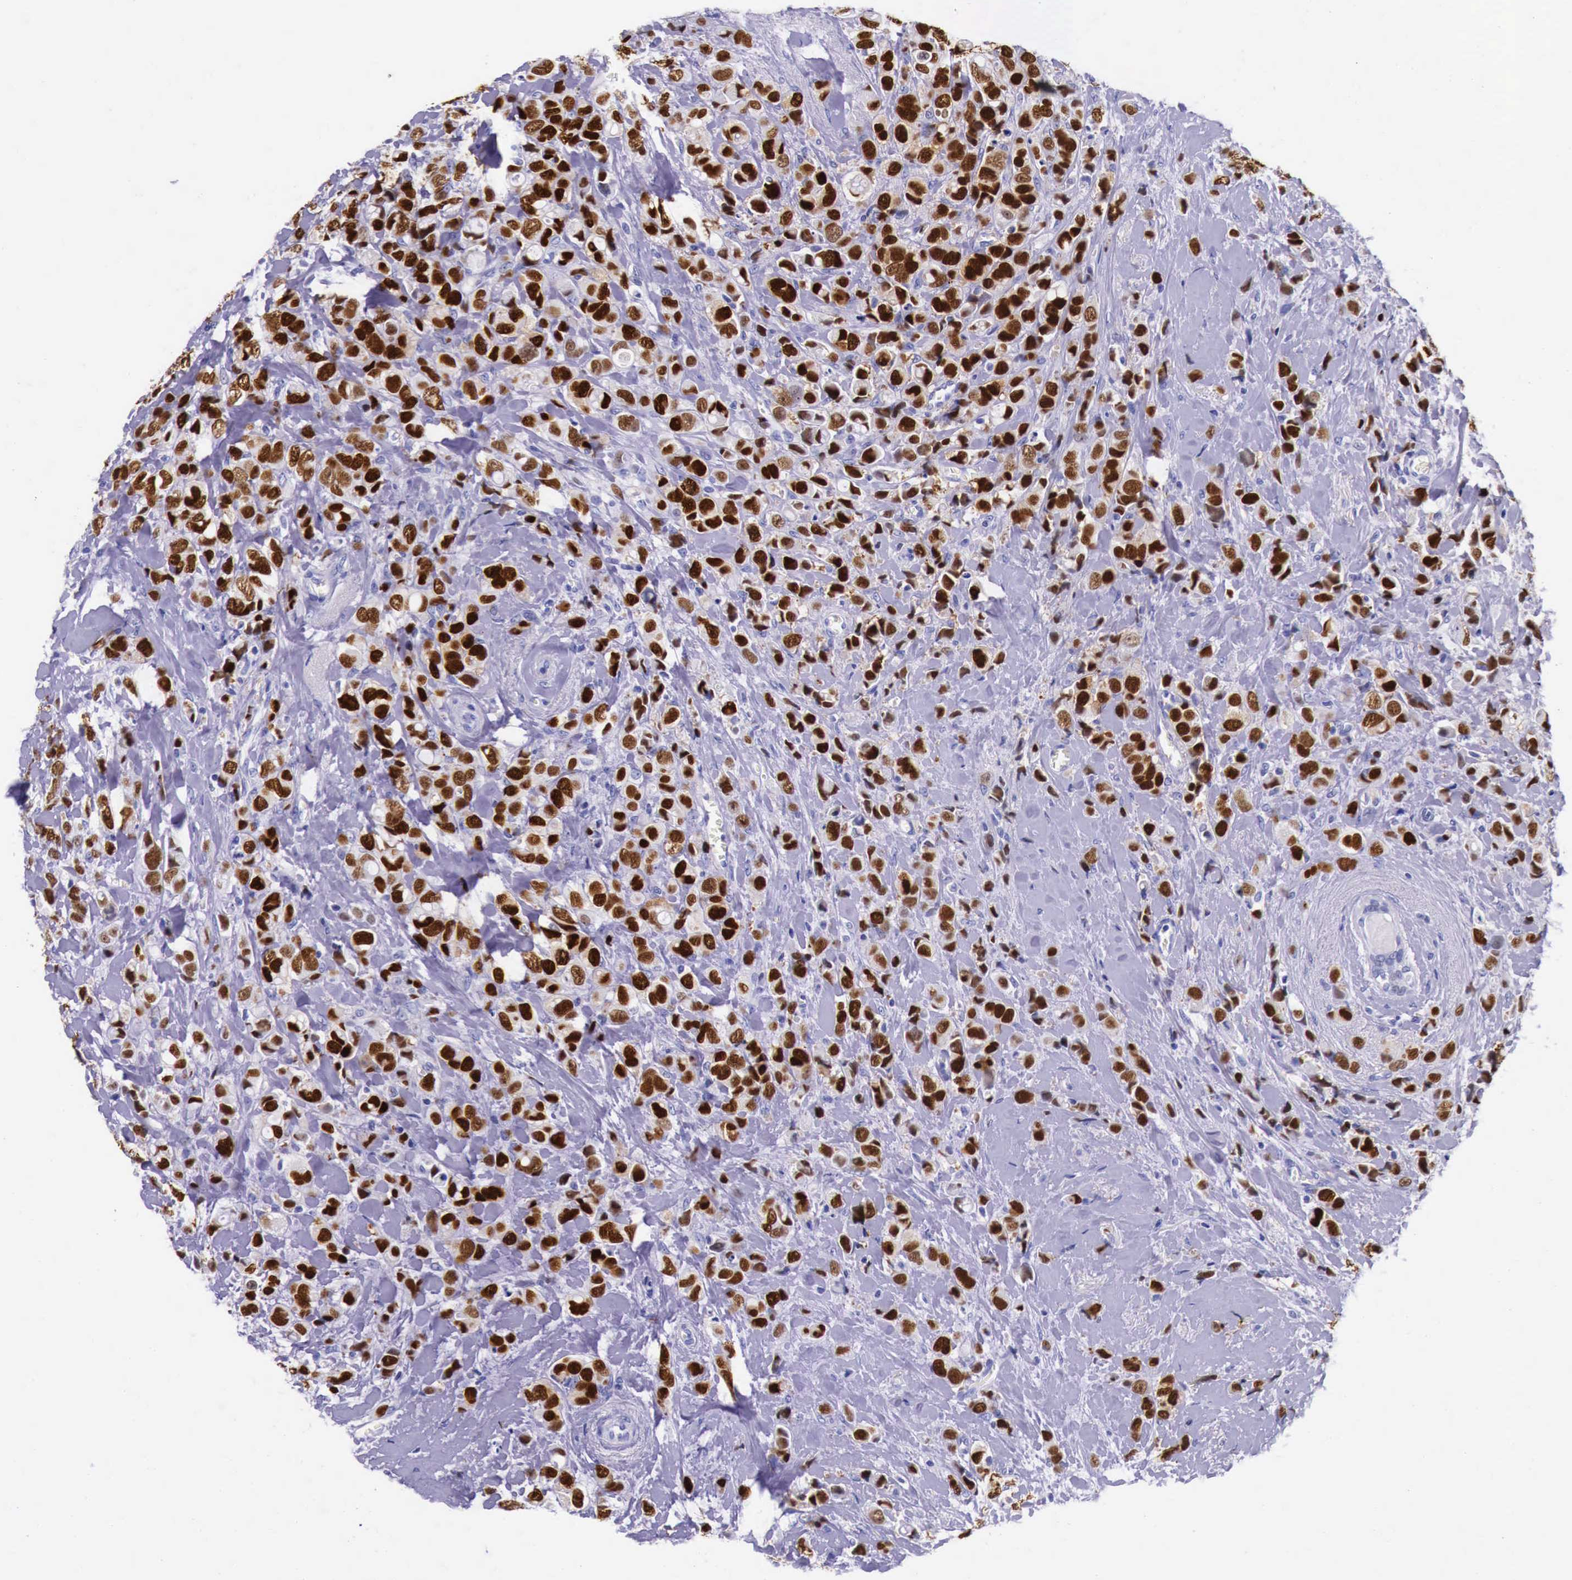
{"staining": {"intensity": "strong", "quantity": ">75%", "location": "nuclear"}, "tissue": "breast cancer", "cell_type": "Tumor cells", "image_type": "cancer", "snomed": [{"axis": "morphology", "description": "Lobular carcinoma"}, {"axis": "topography", "description": "Breast"}], "caption": "Immunohistochemistry staining of lobular carcinoma (breast), which shows high levels of strong nuclear positivity in about >75% of tumor cells indicating strong nuclear protein positivity. The staining was performed using DAB (3,3'-diaminobenzidine) (brown) for protein detection and nuclei were counterstained in hematoxylin (blue).", "gene": "ESR1", "patient": {"sex": "female", "age": 57}}